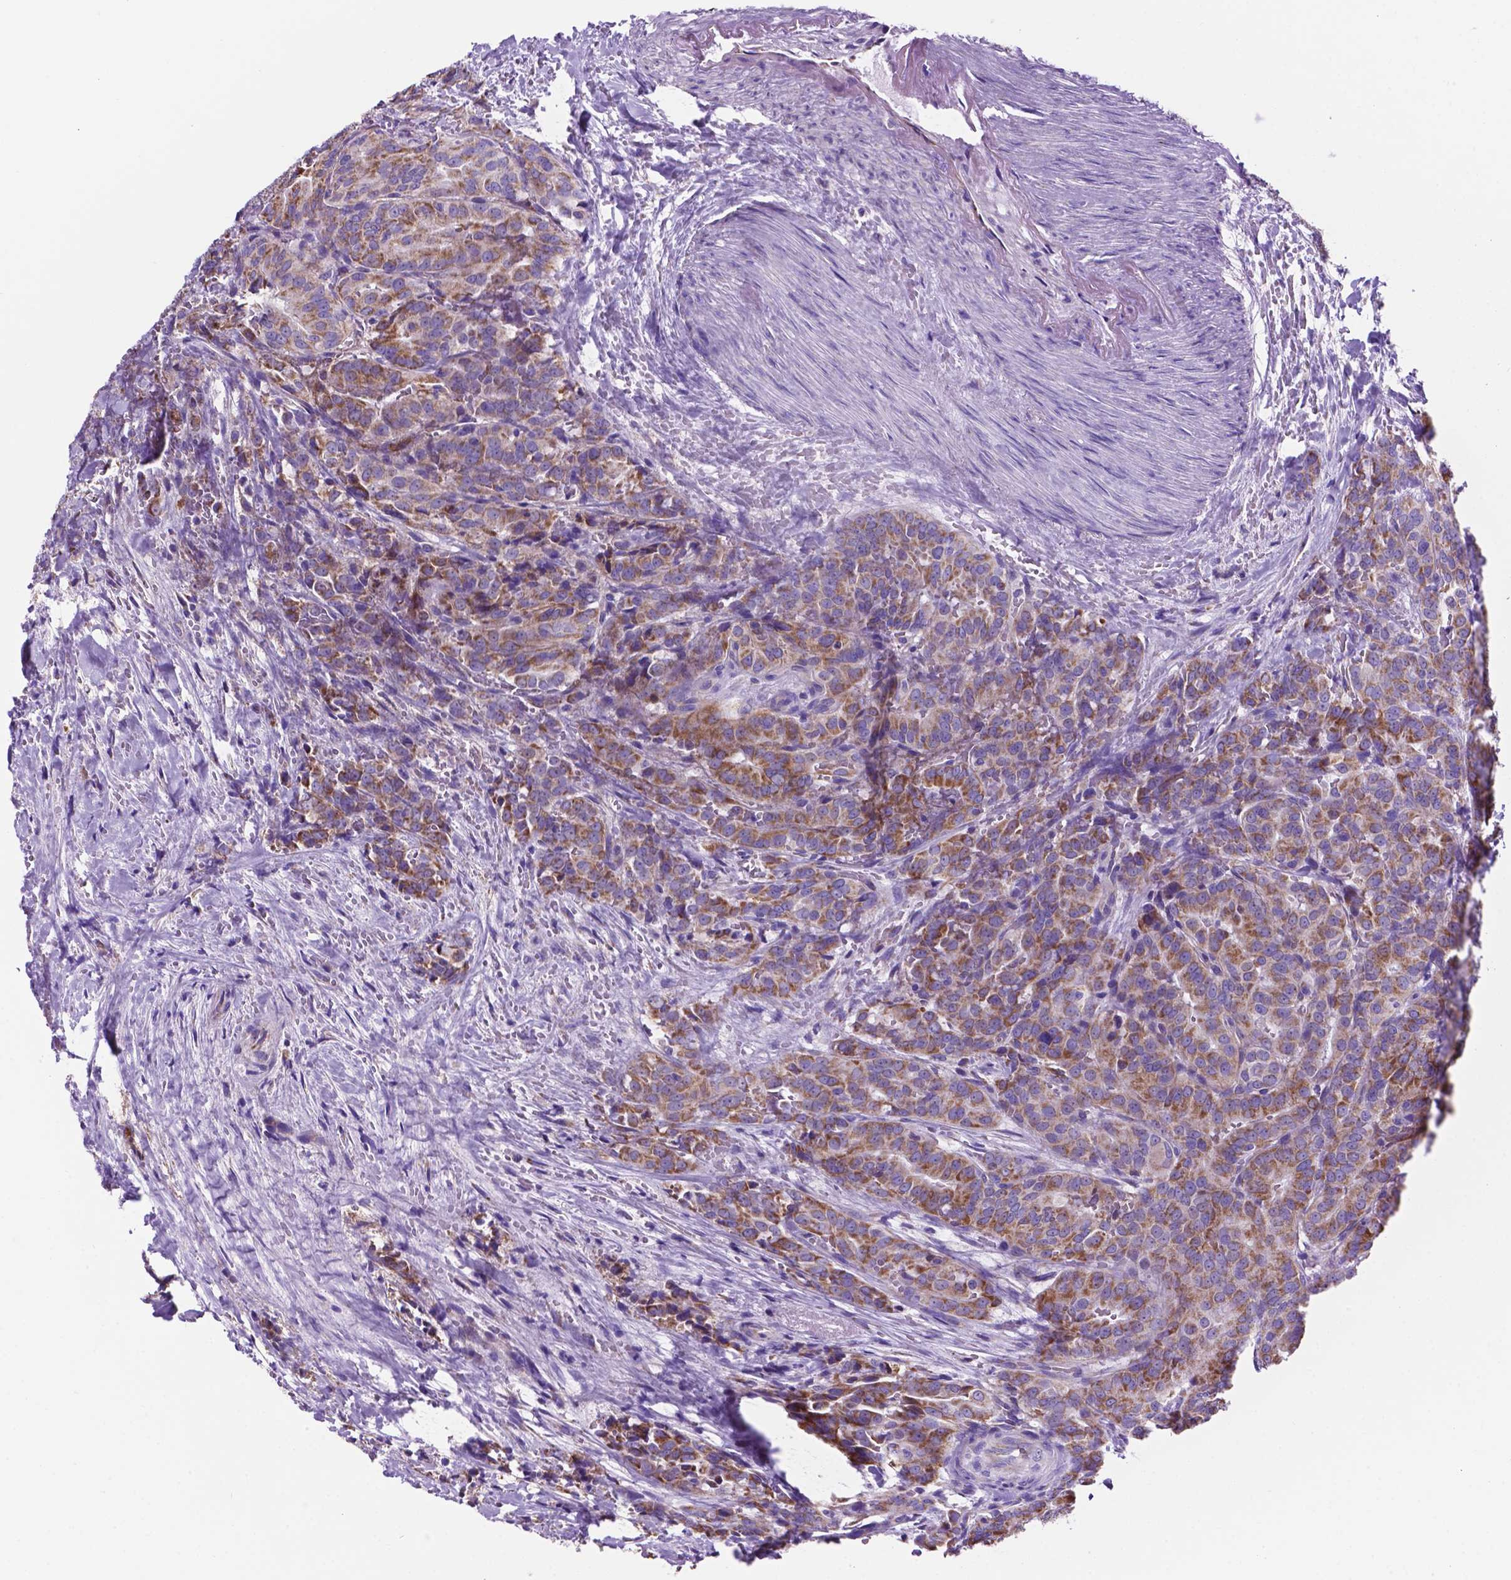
{"staining": {"intensity": "moderate", "quantity": ">75%", "location": "cytoplasmic/membranous"}, "tissue": "thyroid cancer", "cell_type": "Tumor cells", "image_type": "cancer", "snomed": [{"axis": "morphology", "description": "Papillary adenocarcinoma, NOS"}, {"axis": "topography", "description": "Thyroid gland"}], "caption": "Immunohistochemical staining of thyroid cancer (papillary adenocarcinoma) displays moderate cytoplasmic/membranous protein positivity in approximately >75% of tumor cells.", "gene": "TMEM121B", "patient": {"sex": "male", "age": 61}}